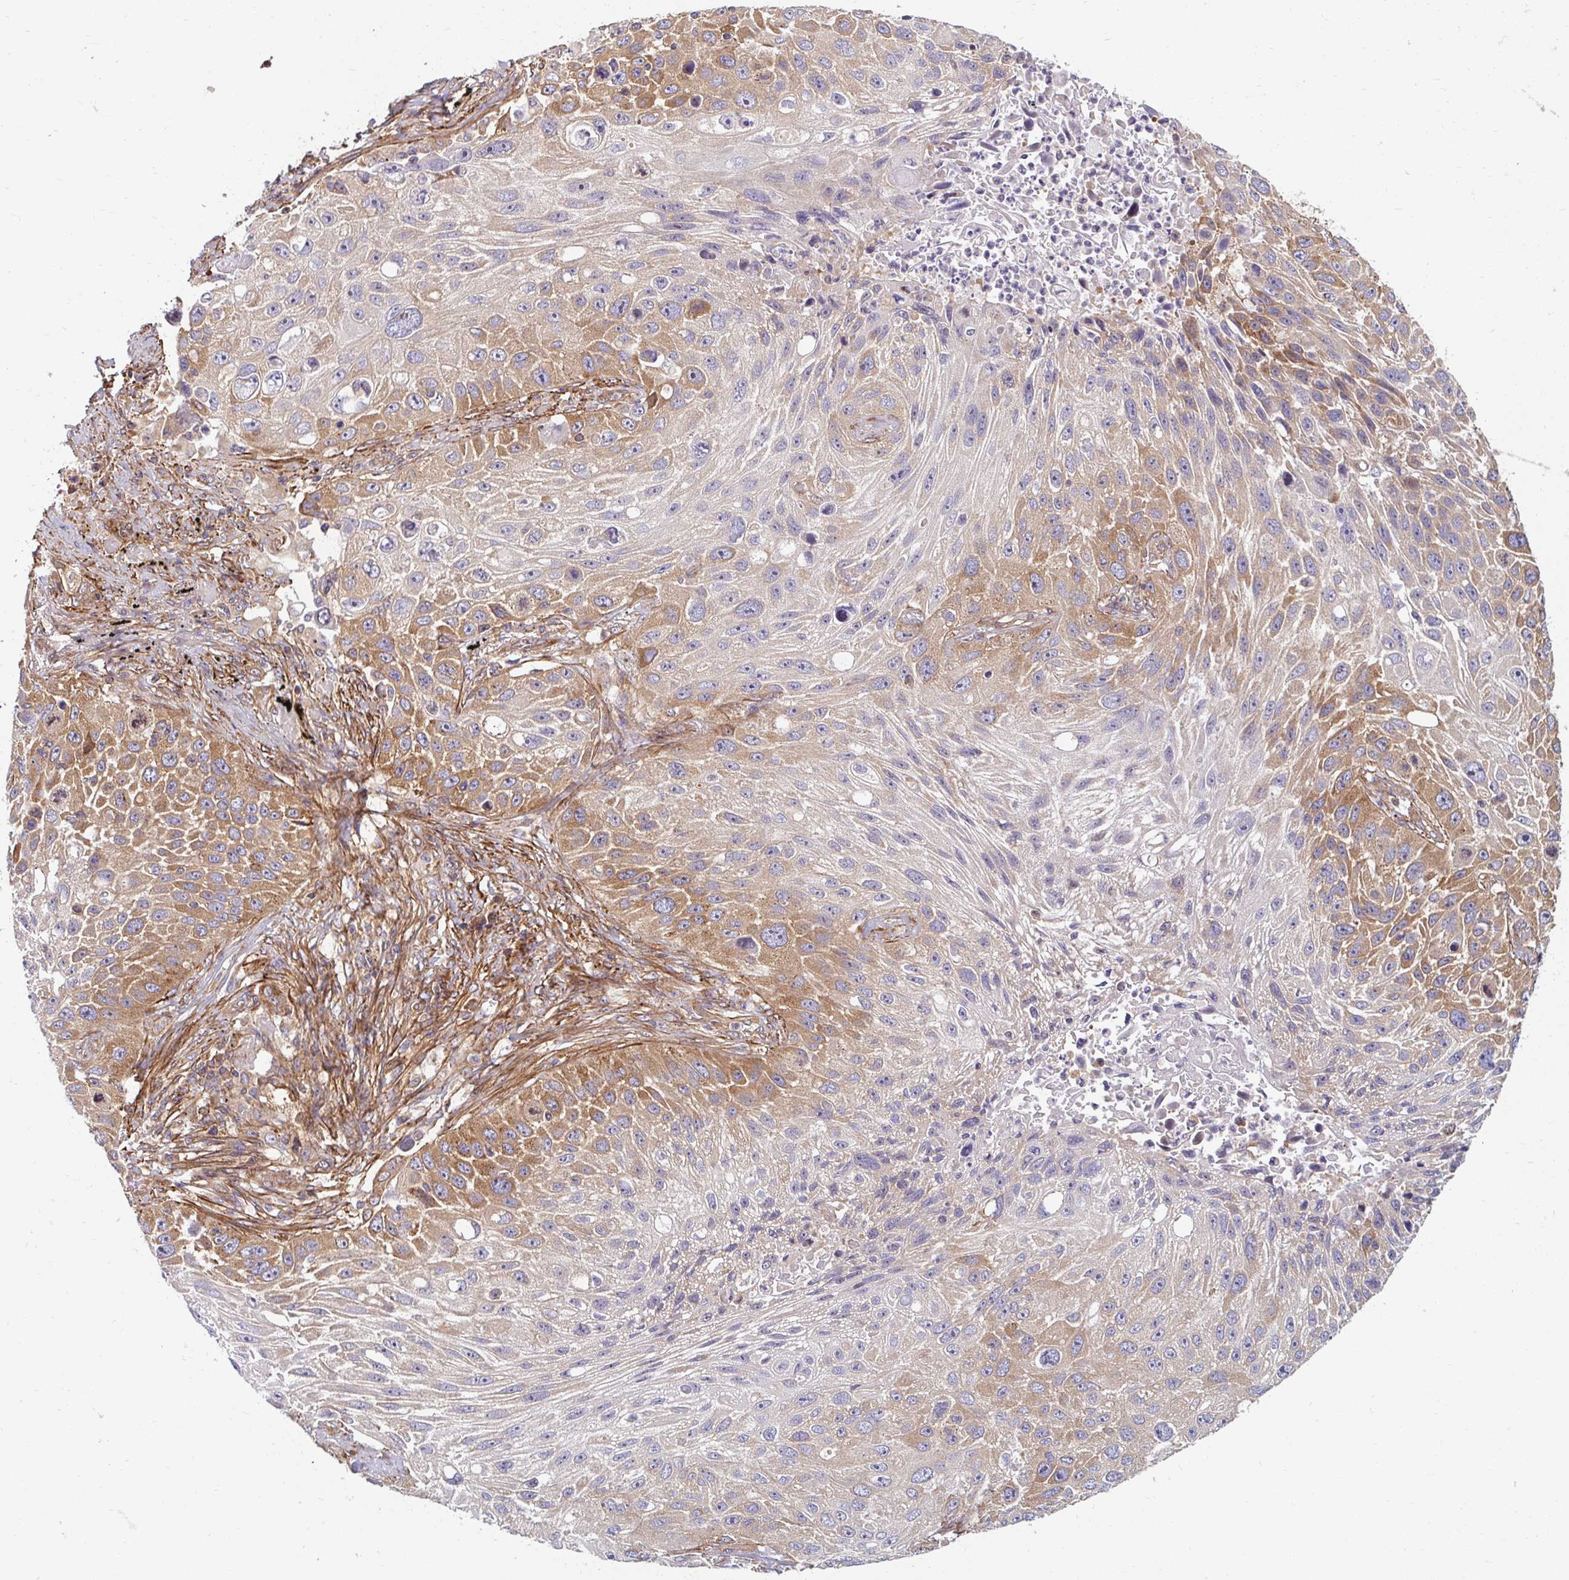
{"staining": {"intensity": "moderate", "quantity": "25%-75%", "location": "cytoplasmic/membranous"}, "tissue": "lung cancer", "cell_type": "Tumor cells", "image_type": "cancer", "snomed": [{"axis": "morphology", "description": "Normal morphology"}, {"axis": "morphology", "description": "Squamous cell carcinoma, NOS"}, {"axis": "topography", "description": "Lymph node"}, {"axis": "topography", "description": "Lung"}], "caption": "This is a histology image of IHC staining of squamous cell carcinoma (lung), which shows moderate expression in the cytoplasmic/membranous of tumor cells.", "gene": "BTF3", "patient": {"sex": "male", "age": 67}}